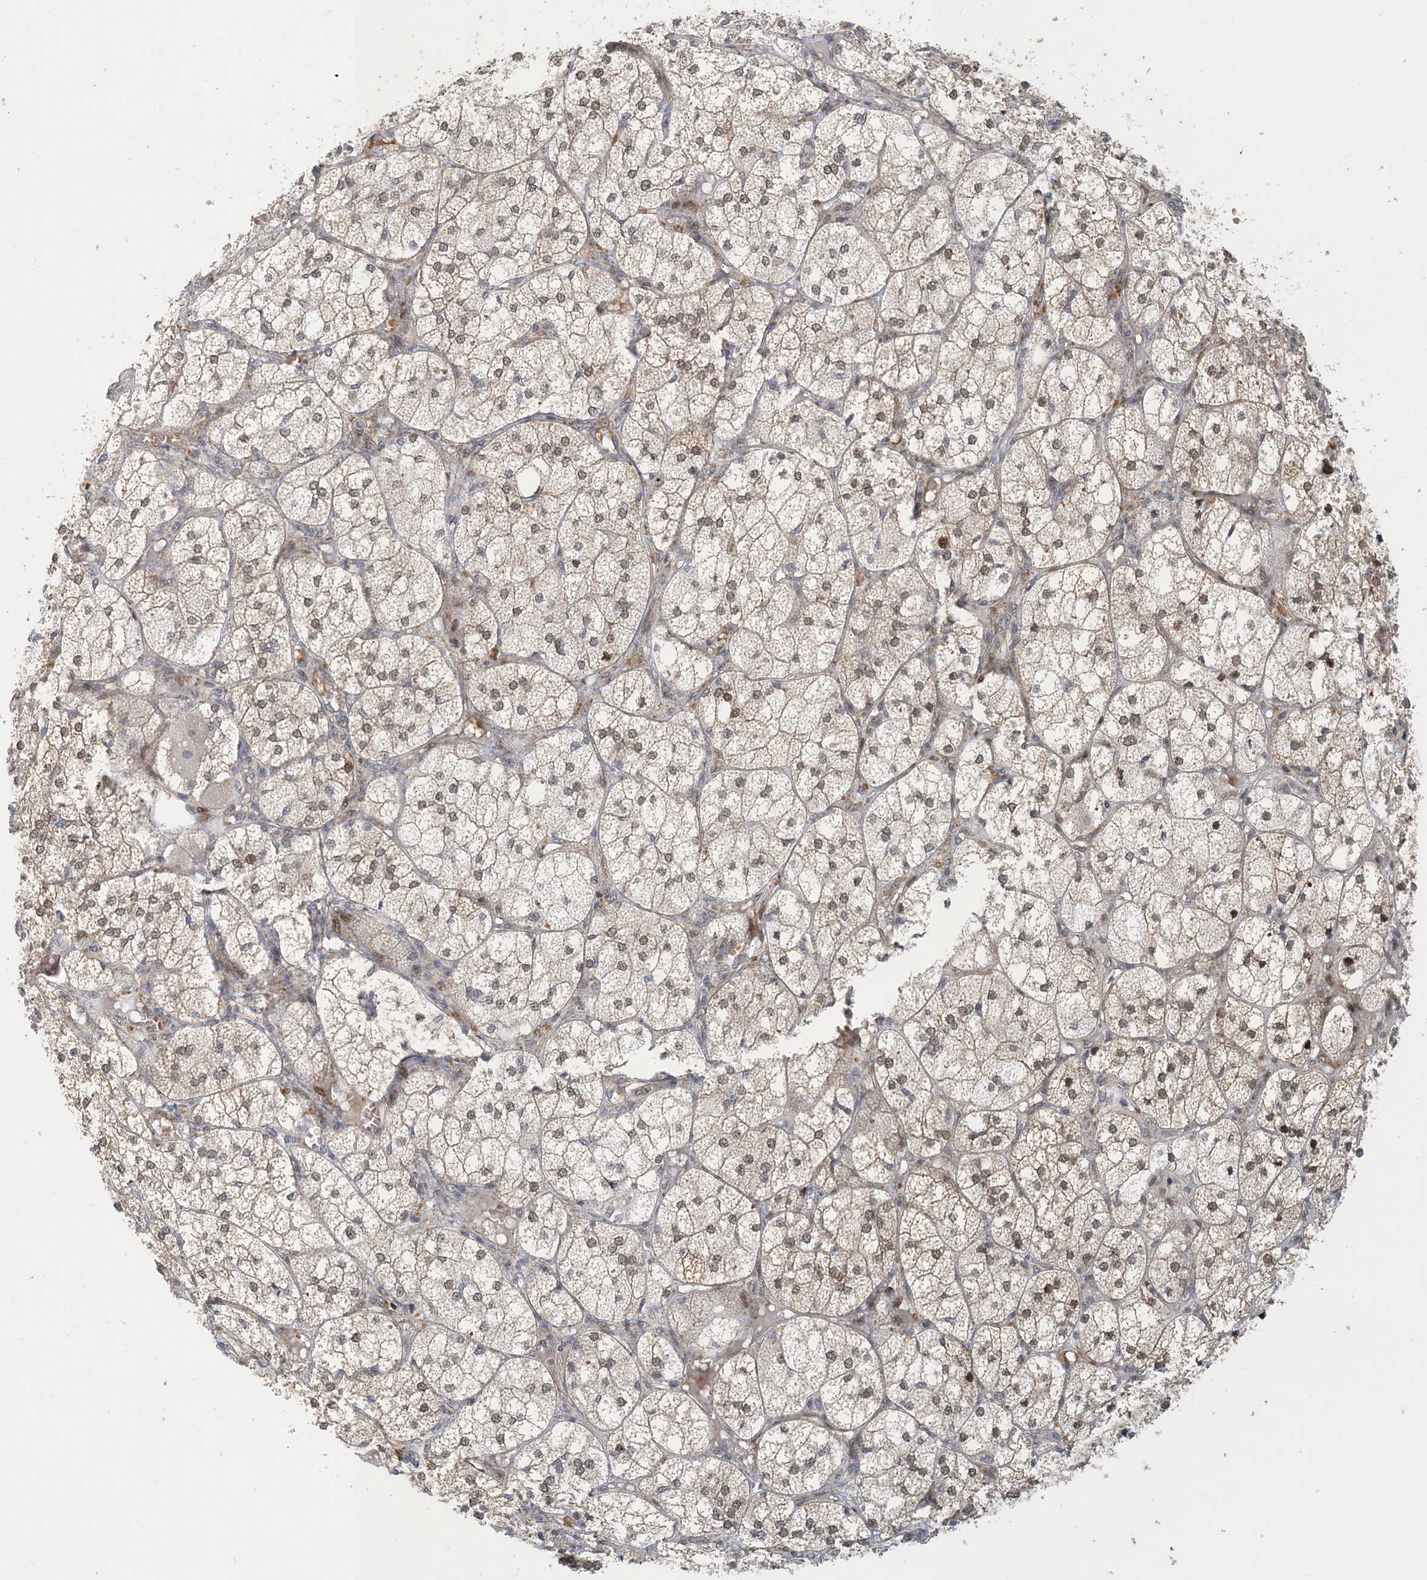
{"staining": {"intensity": "strong", "quantity": "<25%", "location": "nuclear"}, "tissue": "adrenal gland", "cell_type": "Glandular cells", "image_type": "normal", "snomed": [{"axis": "morphology", "description": "Normal tissue, NOS"}, {"axis": "topography", "description": "Adrenal gland"}], "caption": "Immunohistochemical staining of unremarkable adrenal gland displays <25% levels of strong nuclear protein expression in approximately <25% of glandular cells. (Stains: DAB in brown, nuclei in blue, Microscopy: brightfield microscopy at high magnification).", "gene": "MAPKBP1", "patient": {"sex": "female", "age": 61}}